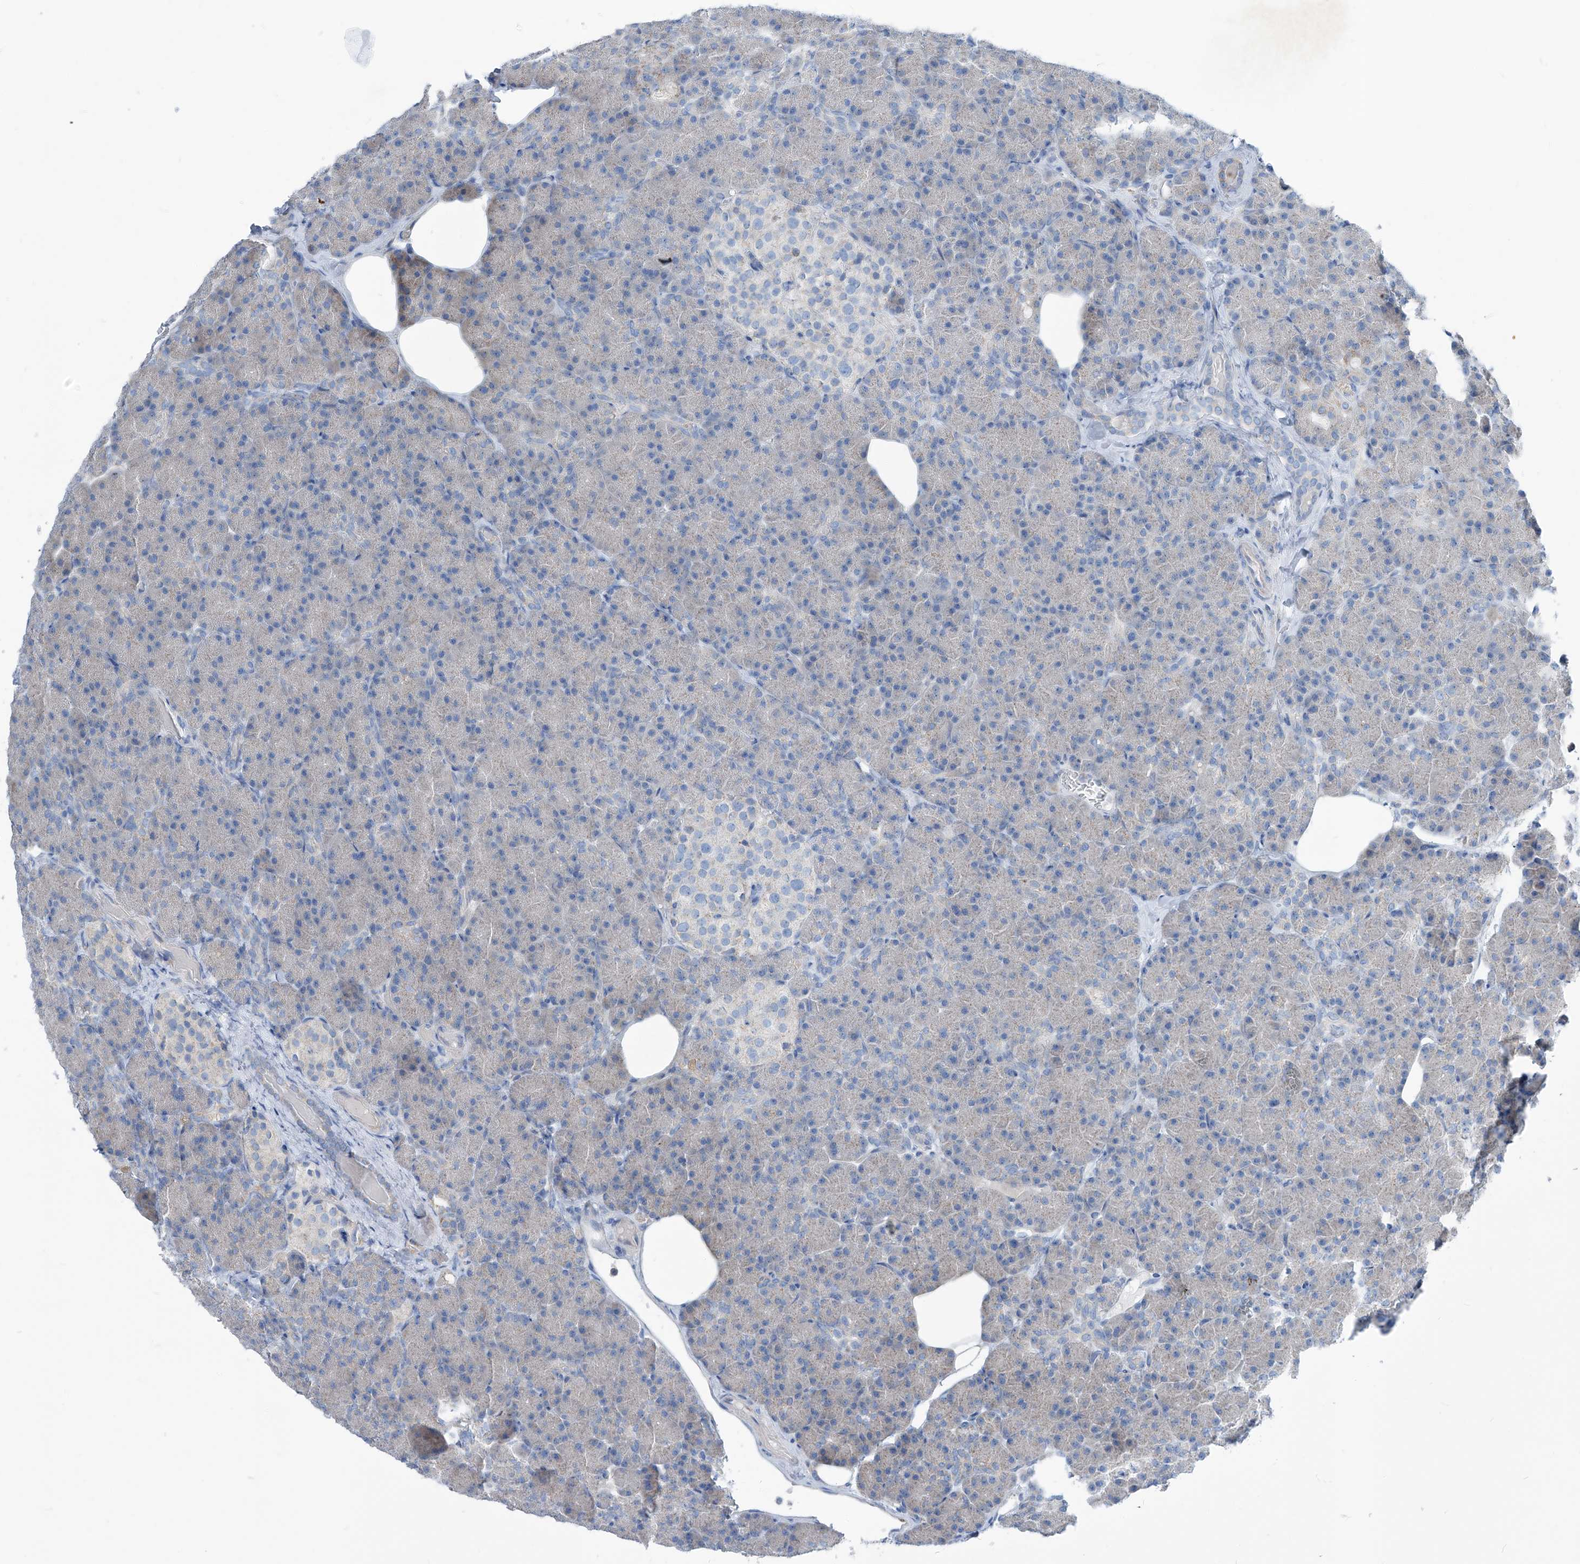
{"staining": {"intensity": "moderate", "quantity": "<25%", "location": "cytoplasmic/membranous"}, "tissue": "pancreas", "cell_type": "Exocrine glandular cells", "image_type": "normal", "snomed": [{"axis": "morphology", "description": "Normal tissue, NOS"}, {"axis": "topography", "description": "Pancreas"}], "caption": "Moderate cytoplasmic/membranous protein positivity is identified in about <25% of exocrine glandular cells in pancreas.", "gene": "AGPS", "patient": {"sex": "female", "age": 43}}